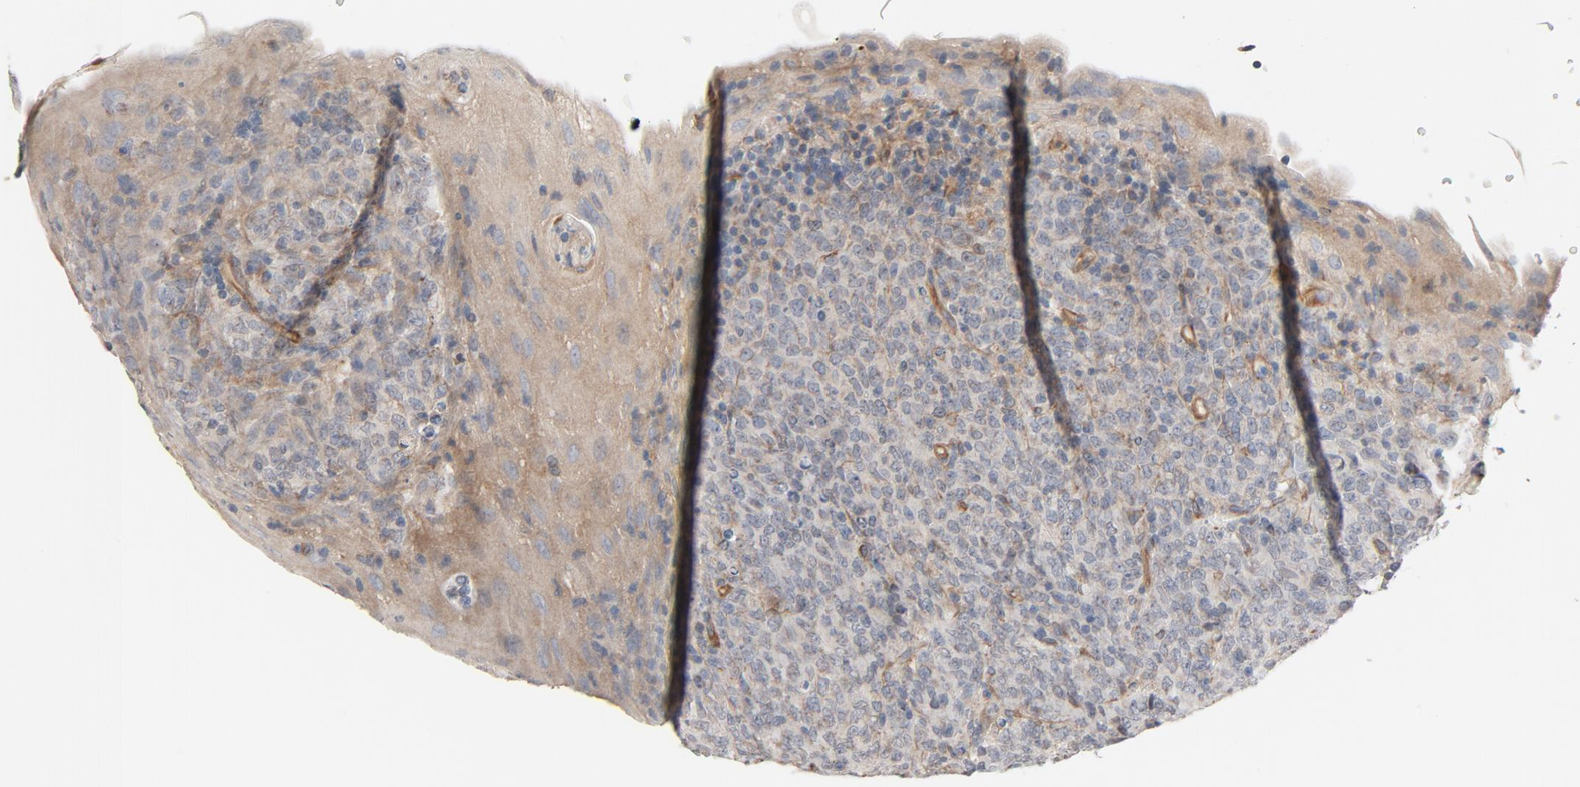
{"staining": {"intensity": "weak", "quantity": "25%-75%", "location": "cytoplasmic/membranous"}, "tissue": "lymphoma", "cell_type": "Tumor cells", "image_type": "cancer", "snomed": [{"axis": "morphology", "description": "Malignant lymphoma, non-Hodgkin's type, High grade"}, {"axis": "topography", "description": "Tonsil"}], "caption": "Immunohistochemistry micrograph of neoplastic tissue: malignant lymphoma, non-Hodgkin's type (high-grade) stained using IHC reveals low levels of weak protein expression localized specifically in the cytoplasmic/membranous of tumor cells, appearing as a cytoplasmic/membranous brown color.", "gene": "TRIOBP", "patient": {"sex": "female", "age": 36}}